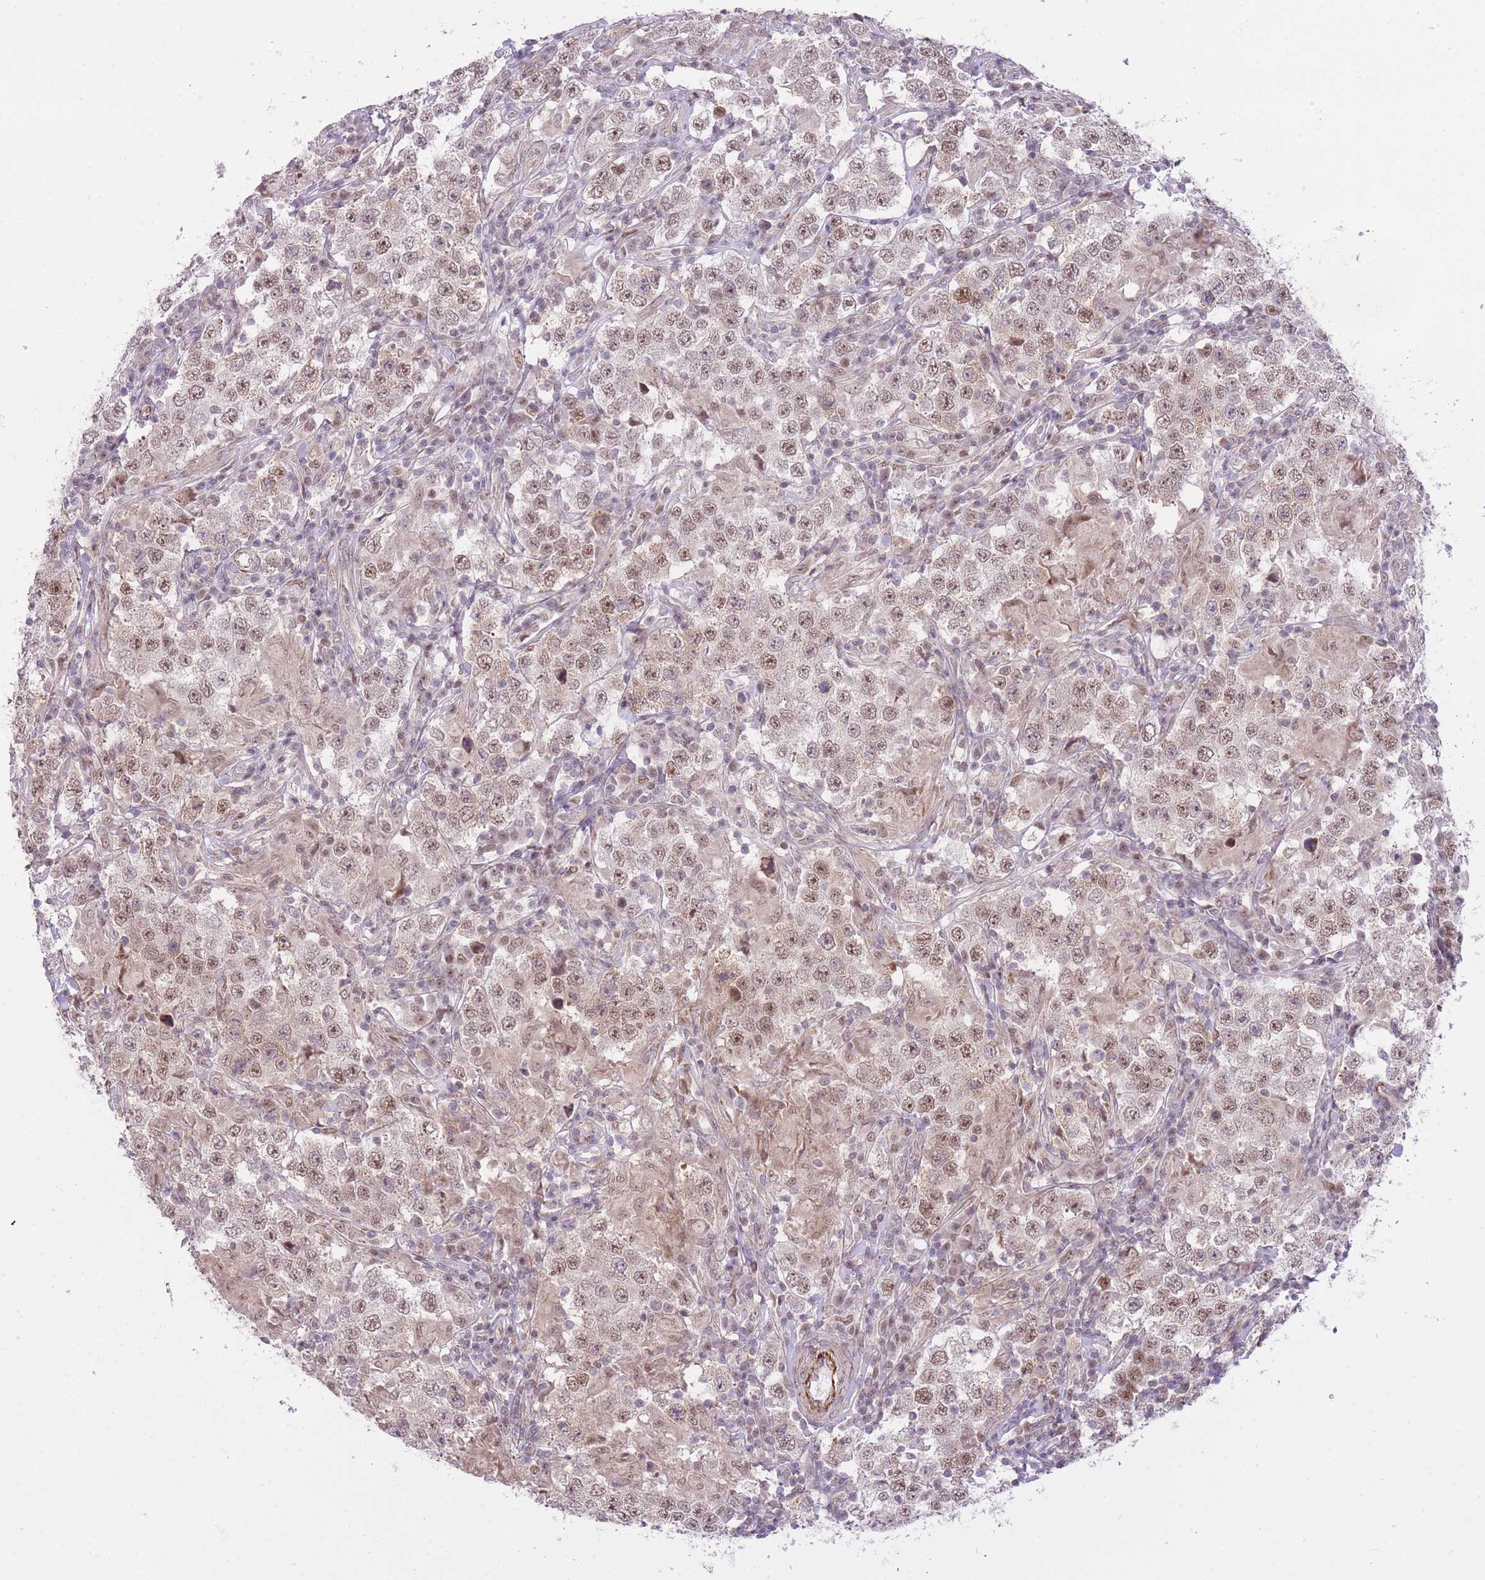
{"staining": {"intensity": "weak", "quantity": ">75%", "location": "nuclear"}, "tissue": "testis cancer", "cell_type": "Tumor cells", "image_type": "cancer", "snomed": [{"axis": "morphology", "description": "Seminoma, NOS"}, {"axis": "morphology", "description": "Carcinoma, Embryonal, NOS"}, {"axis": "topography", "description": "Testis"}], "caption": "Immunohistochemistry micrograph of human testis cancer (seminoma) stained for a protein (brown), which shows low levels of weak nuclear expression in about >75% of tumor cells.", "gene": "ELL", "patient": {"sex": "male", "age": 41}}